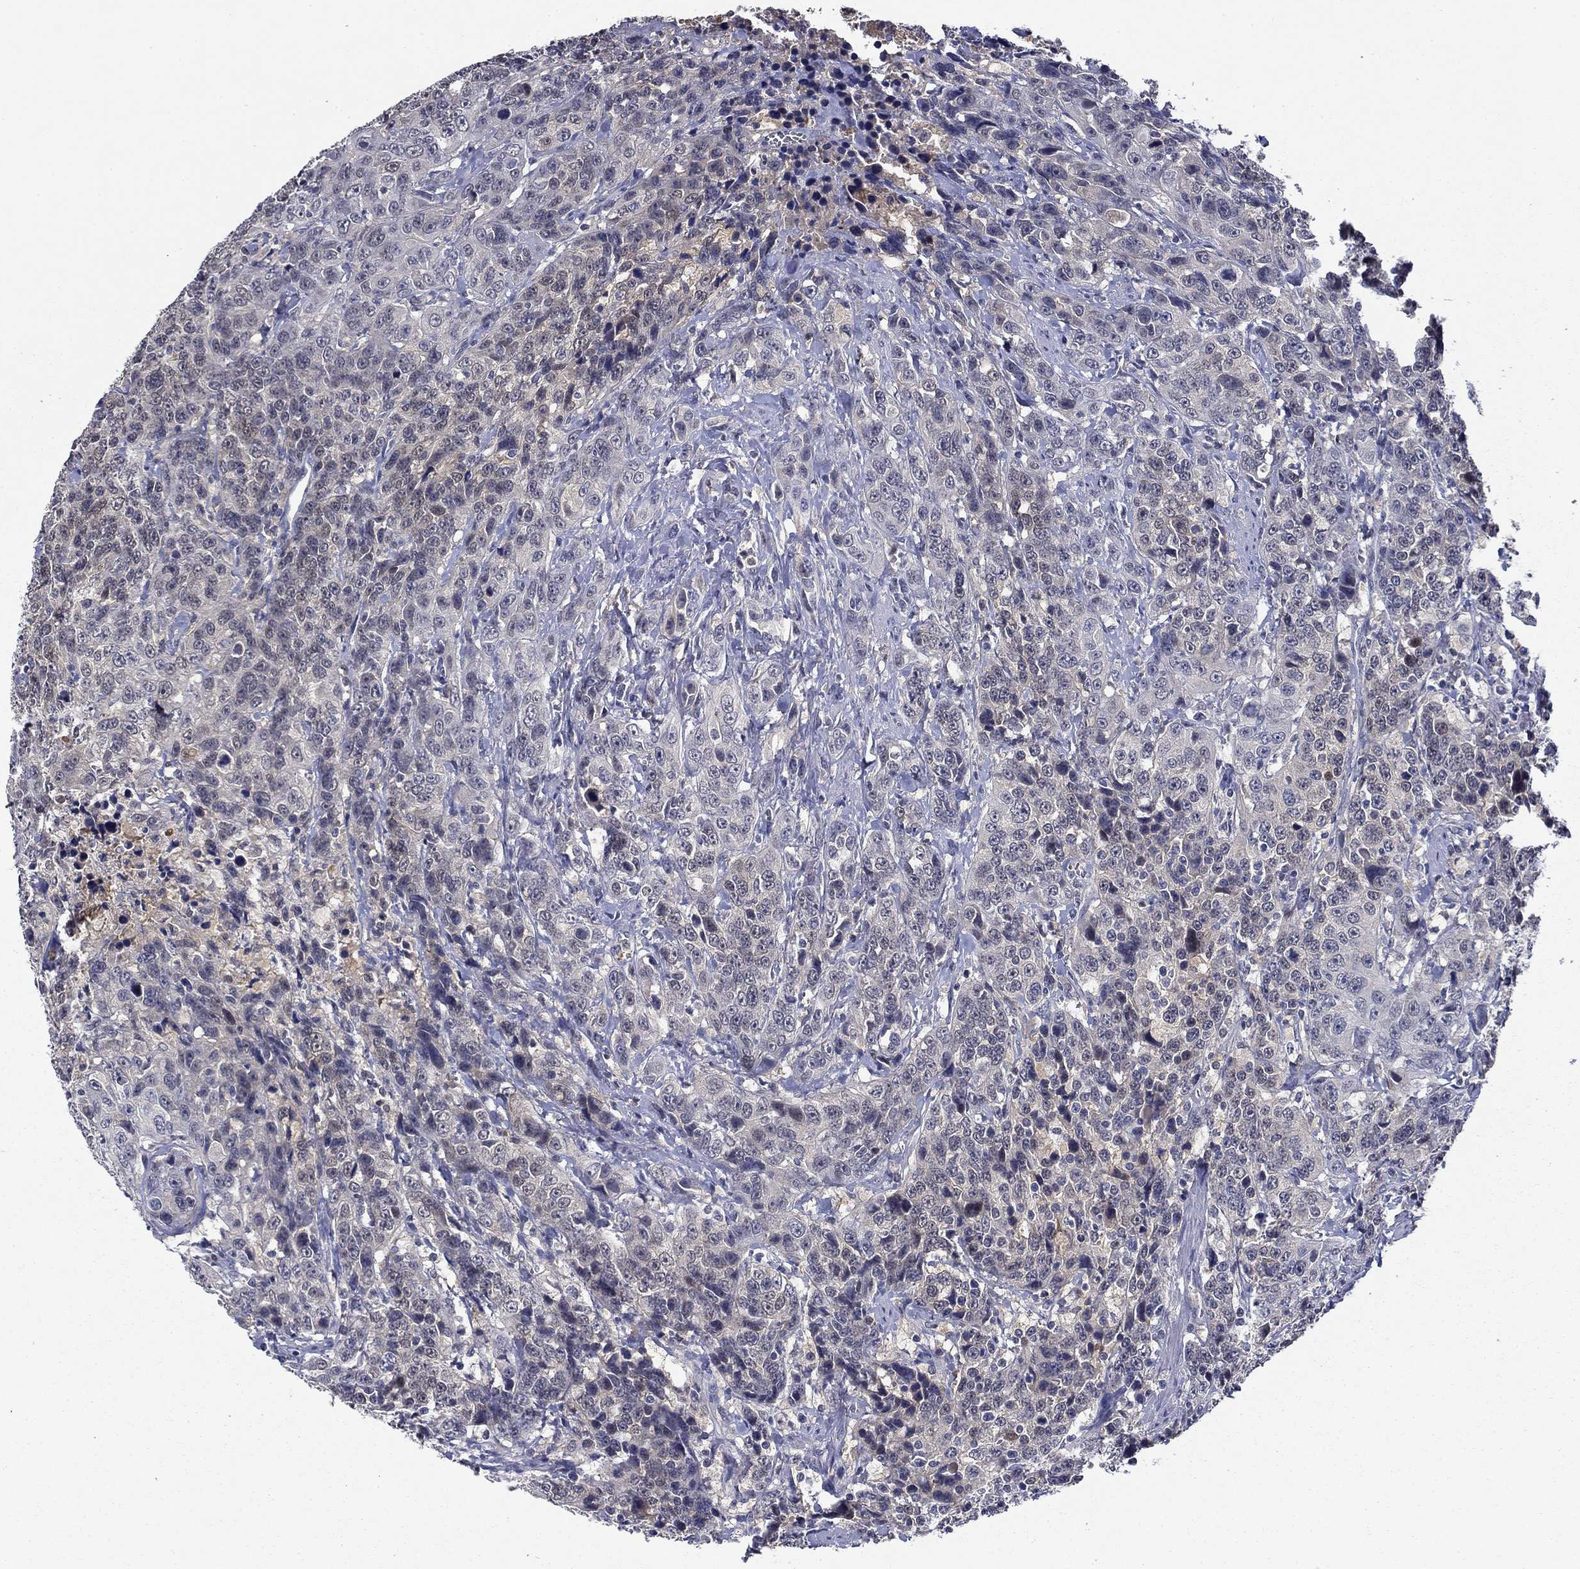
{"staining": {"intensity": "negative", "quantity": "none", "location": "none"}, "tissue": "urothelial cancer", "cell_type": "Tumor cells", "image_type": "cancer", "snomed": [{"axis": "morphology", "description": "Urothelial carcinoma, NOS"}, {"axis": "morphology", "description": "Urothelial carcinoma, High grade"}, {"axis": "topography", "description": "Urinary bladder"}], "caption": "High magnification brightfield microscopy of high-grade urothelial carcinoma stained with DAB (3,3'-diaminobenzidine) (brown) and counterstained with hematoxylin (blue): tumor cells show no significant positivity. The staining is performed using DAB brown chromogen with nuclei counter-stained in using hematoxylin.", "gene": "DDTL", "patient": {"sex": "female", "age": 73}}